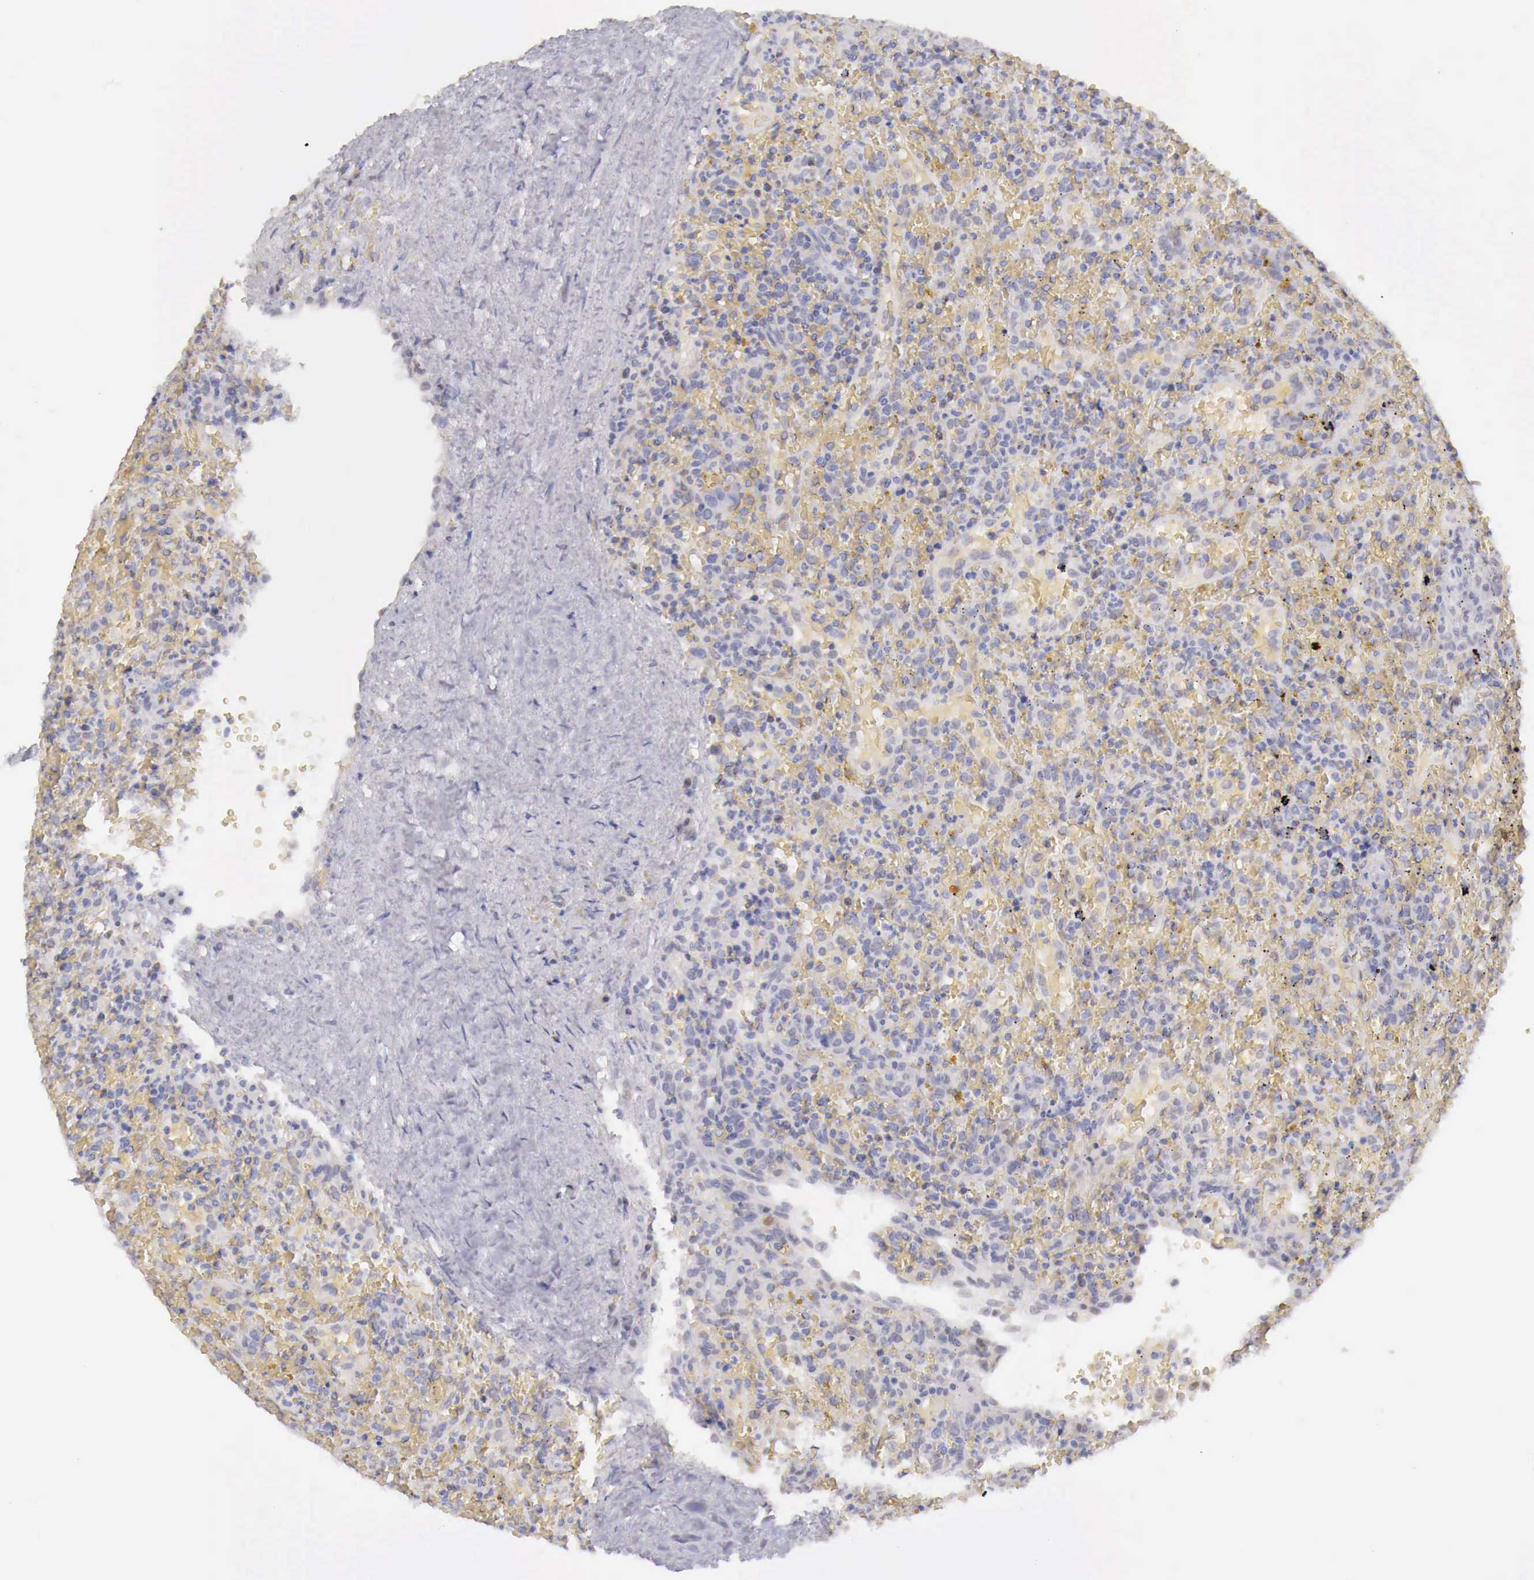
{"staining": {"intensity": "negative", "quantity": "none", "location": "none"}, "tissue": "lymphoma", "cell_type": "Tumor cells", "image_type": "cancer", "snomed": [{"axis": "morphology", "description": "Malignant lymphoma, non-Hodgkin's type, High grade"}, {"axis": "topography", "description": "Spleen"}, {"axis": "topography", "description": "Lymph node"}], "caption": "Immunohistochemical staining of malignant lymphoma, non-Hodgkin's type (high-grade) demonstrates no significant staining in tumor cells.", "gene": "UBA1", "patient": {"sex": "female", "age": 70}}